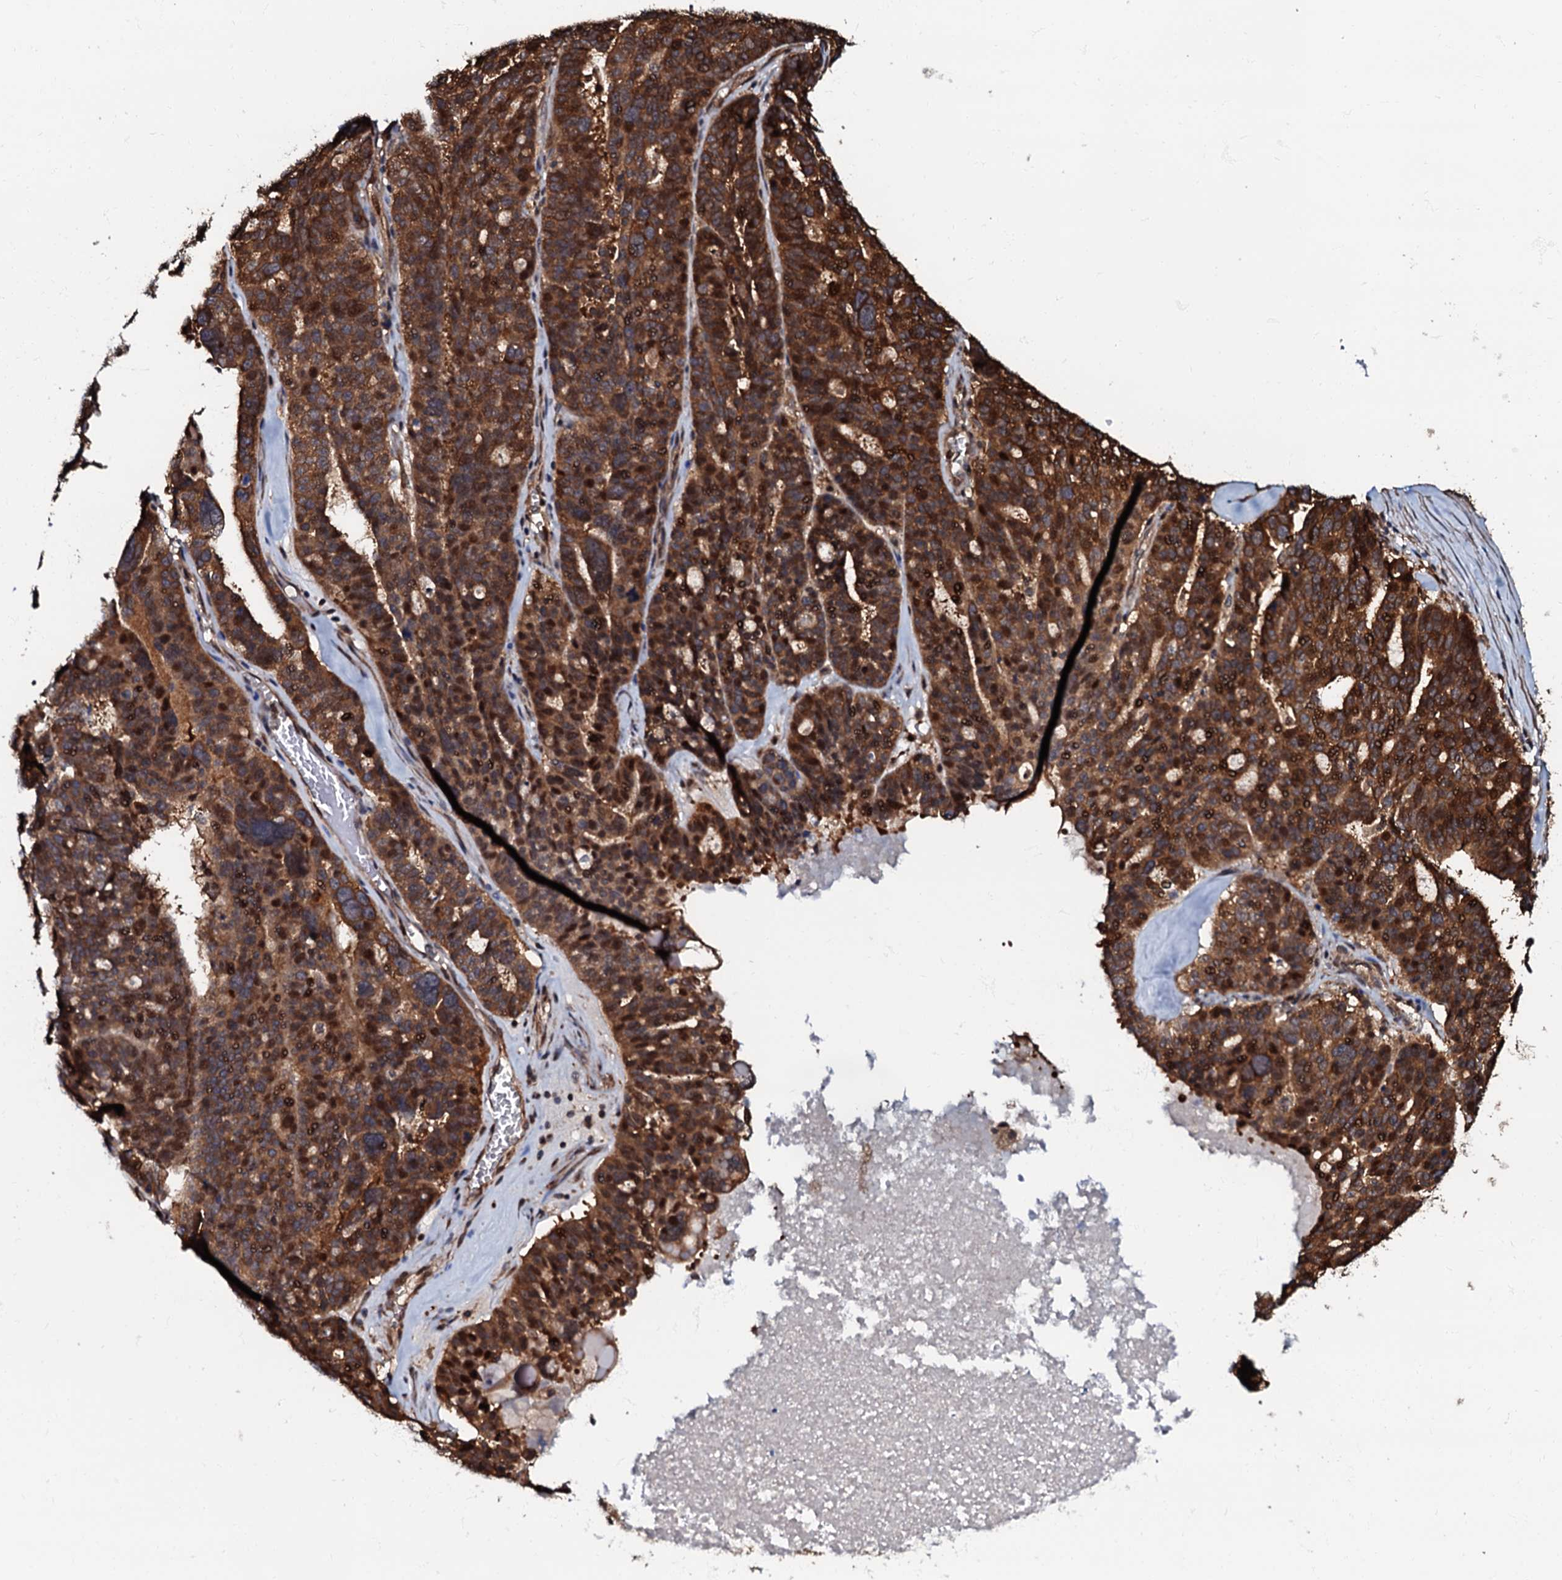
{"staining": {"intensity": "strong", "quantity": ">75%", "location": "cytoplasmic/membranous"}, "tissue": "ovarian cancer", "cell_type": "Tumor cells", "image_type": "cancer", "snomed": [{"axis": "morphology", "description": "Cystadenocarcinoma, serous, NOS"}, {"axis": "topography", "description": "Ovary"}], "caption": "Immunohistochemistry (IHC) staining of ovarian cancer, which shows high levels of strong cytoplasmic/membranous positivity in approximately >75% of tumor cells indicating strong cytoplasmic/membranous protein positivity. The staining was performed using DAB (3,3'-diaminobenzidine) (brown) for protein detection and nuclei were counterstained in hematoxylin (blue).", "gene": "OSBP", "patient": {"sex": "female", "age": 59}}